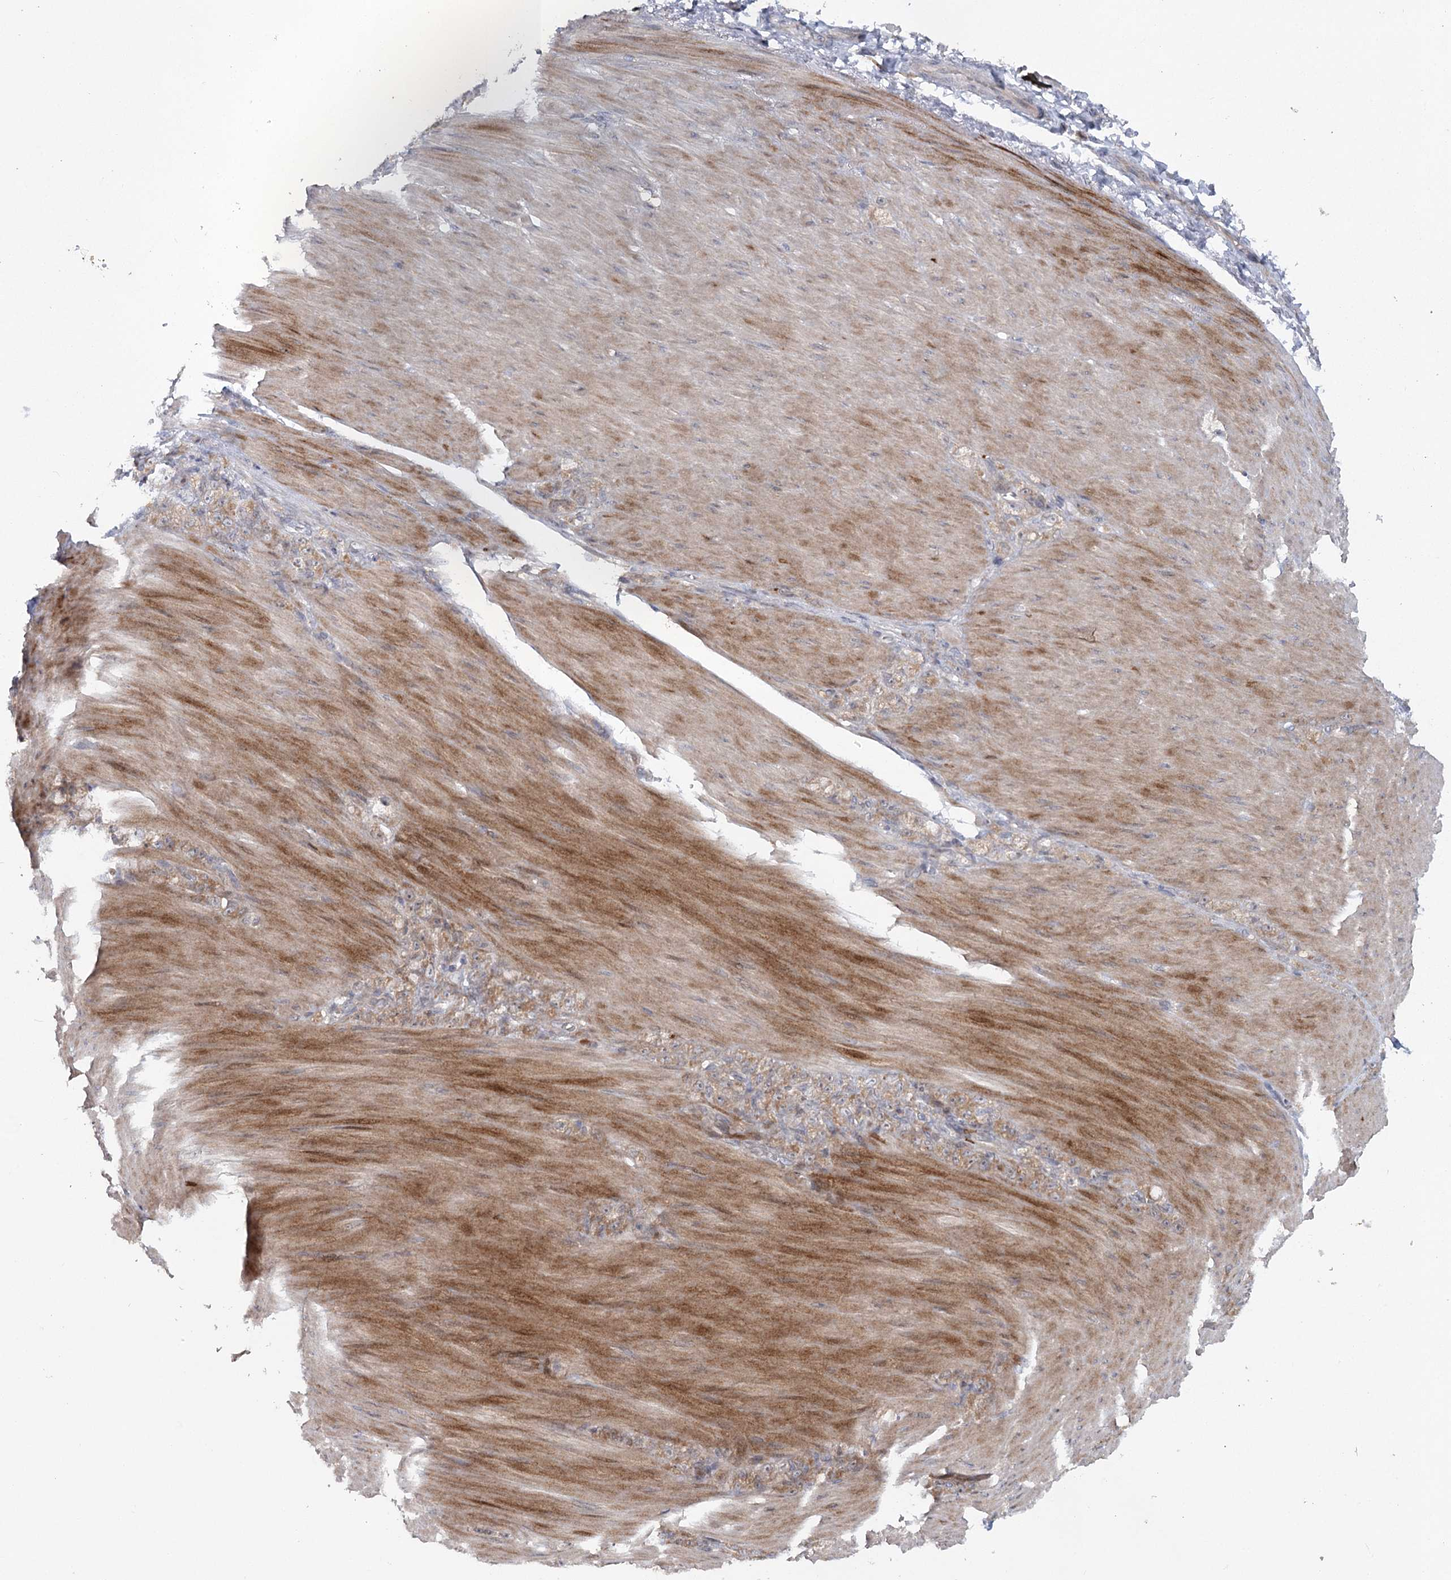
{"staining": {"intensity": "weak", "quantity": ">75%", "location": "cytoplasmic/membranous"}, "tissue": "stomach cancer", "cell_type": "Tumor cells", "image_type": "cancer", "snomed": [{"axis": "morphology", "description": "Normal tissue, NOS"}, {"axis": "morphology", "description": "Adenocarcinoma, NOS"}, {"axis": "topography", "description": "Stomach"}], "caption": "Immunohistochemistry image of human stomach cancer (adenocarcinoma) stained for a protein (brown), which exhibits low levels of weak cytoplasmic/membranous staining in approximately >75% of tumor cells.", "gene": "MAP3K13", "patient": {"sex": "male", "age": 82}}